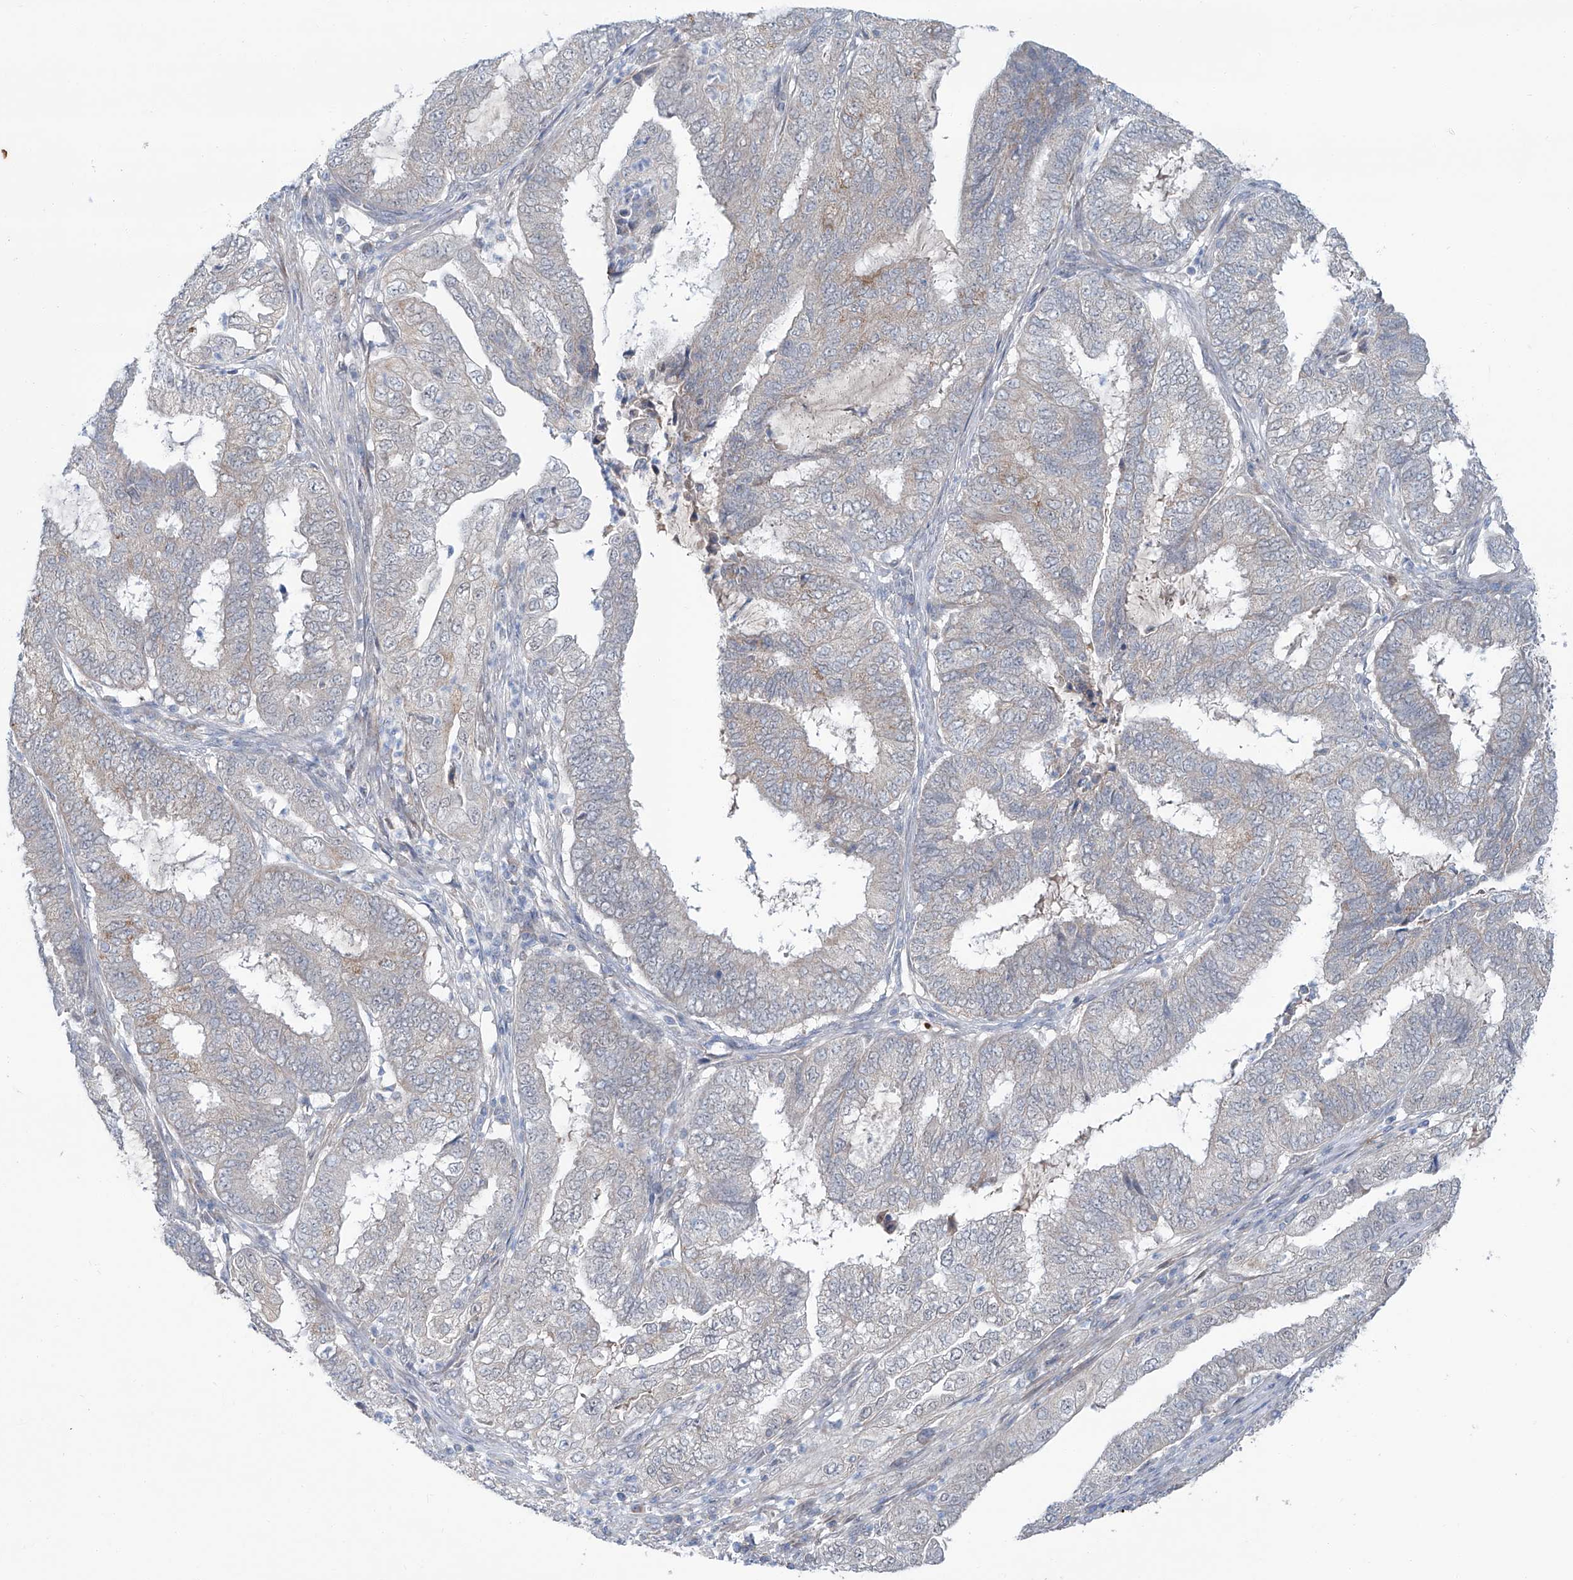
{"staining": {"intensity": "negative", "quantity": "none", "location": "none"}, "tissue": "endometrial cancer", "cell_type": "Tumor cells", "image_type": "cancer", "snomed": [{"axis": "morphology", "description": "Adenocarcinoma, NOS"}, {"axis": "topography", "description": "Endometrium"}], "caption": "High magnification brightfield microscopy of adenocarcinoma (endometrial) stained with DAB (3,3'-diaminobenzidine) (brown) and counterstained with hematoxylin (blue): tumor cells show no significant positivity.", "gene": "SIX4", "patient": {"sex": "female", "age": 51}}